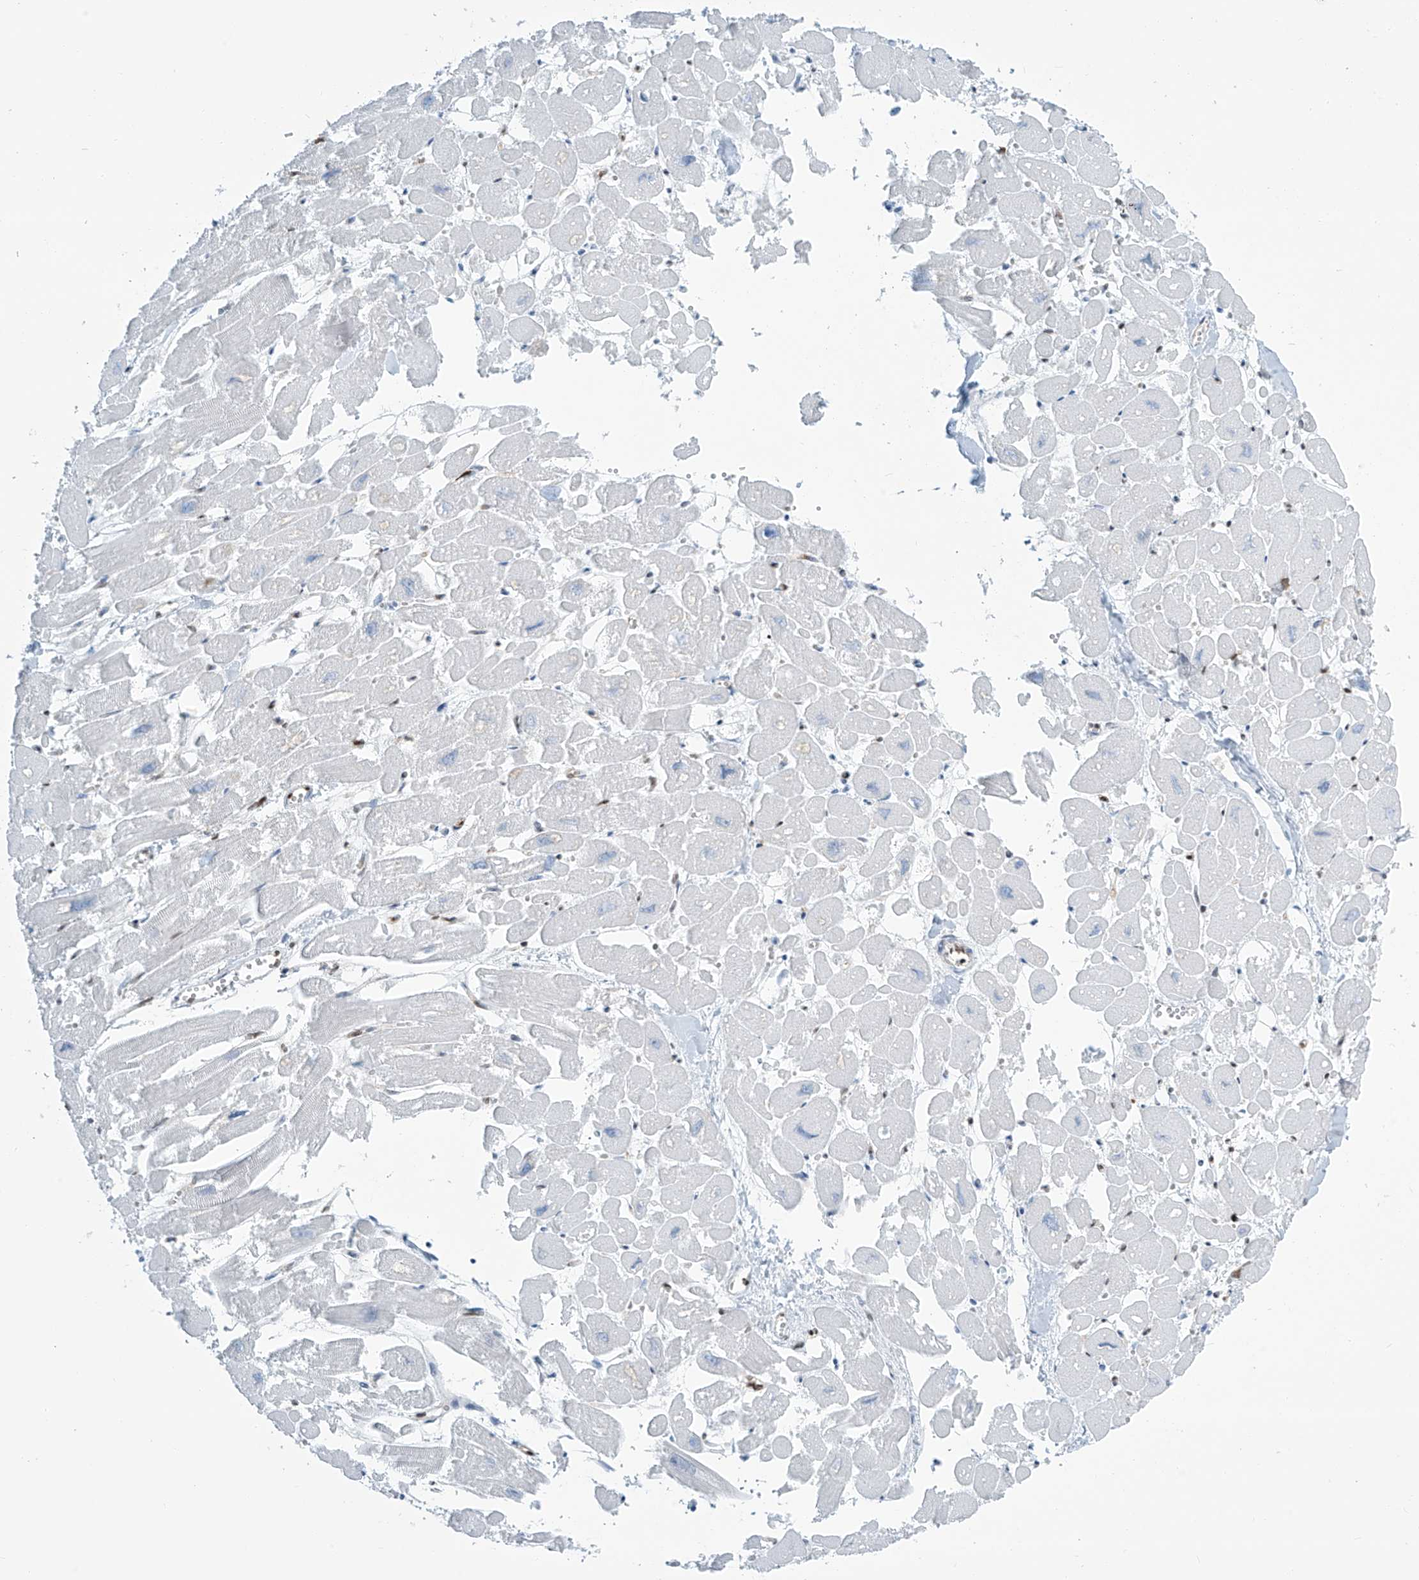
{"staining": {"intensity": "strong", "quantity": "<25%", "location": "nuclear"}, "tissue": "heart muscle", "cell_type": "Cardiomyocytes", "image_type": "normal", "snomed": [{"axis": "morphology", "description": "Normal tissue, NOS"}, {"axis": "topography", "description": "Heart"}], "caption": "Protein expression analysis of normal human heart muscle reveals strong nuclear positivity in about <25% of cardiomyocytes.", "gene": "ENSG00000257390", "patient": {"sex": "male", "age": 54}}